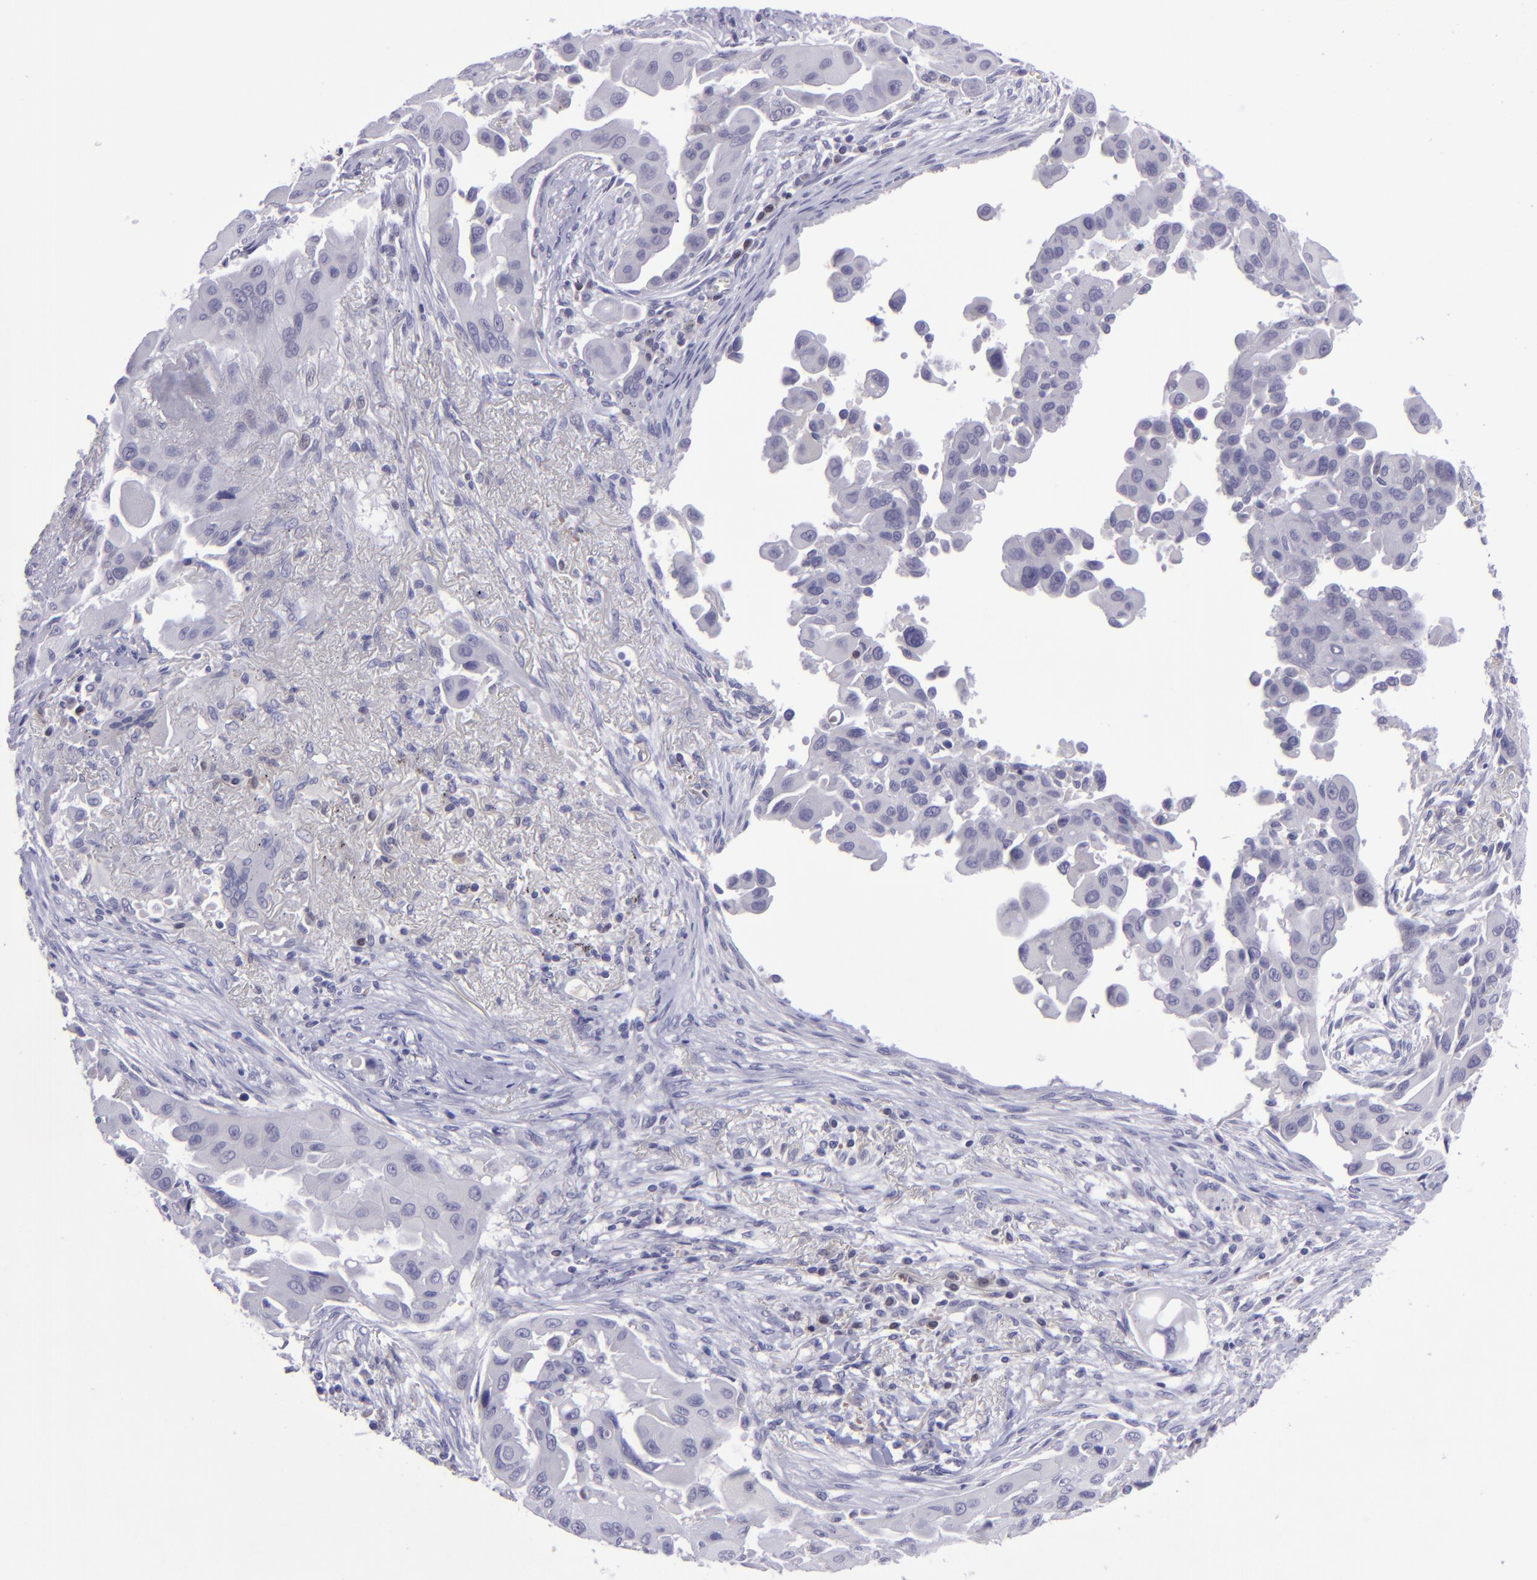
{"staining": {"intensity": "negative", "quantity": "none", "location": "none"}, "tissue": "lung cancer", "cell_type": "Tumor cells", "image_type": "cancer", "snomed": [{"axis": "morphology", "description": "Adenocarcinoma, NOS"}, {"axis": "topography", "description": "Lung"}], "caption": "Protein analysis of lung cancer reveals no significant staining in tumor cells.", "gene": "POU2F2", "patient": {"sex": "male", "age": 68}}